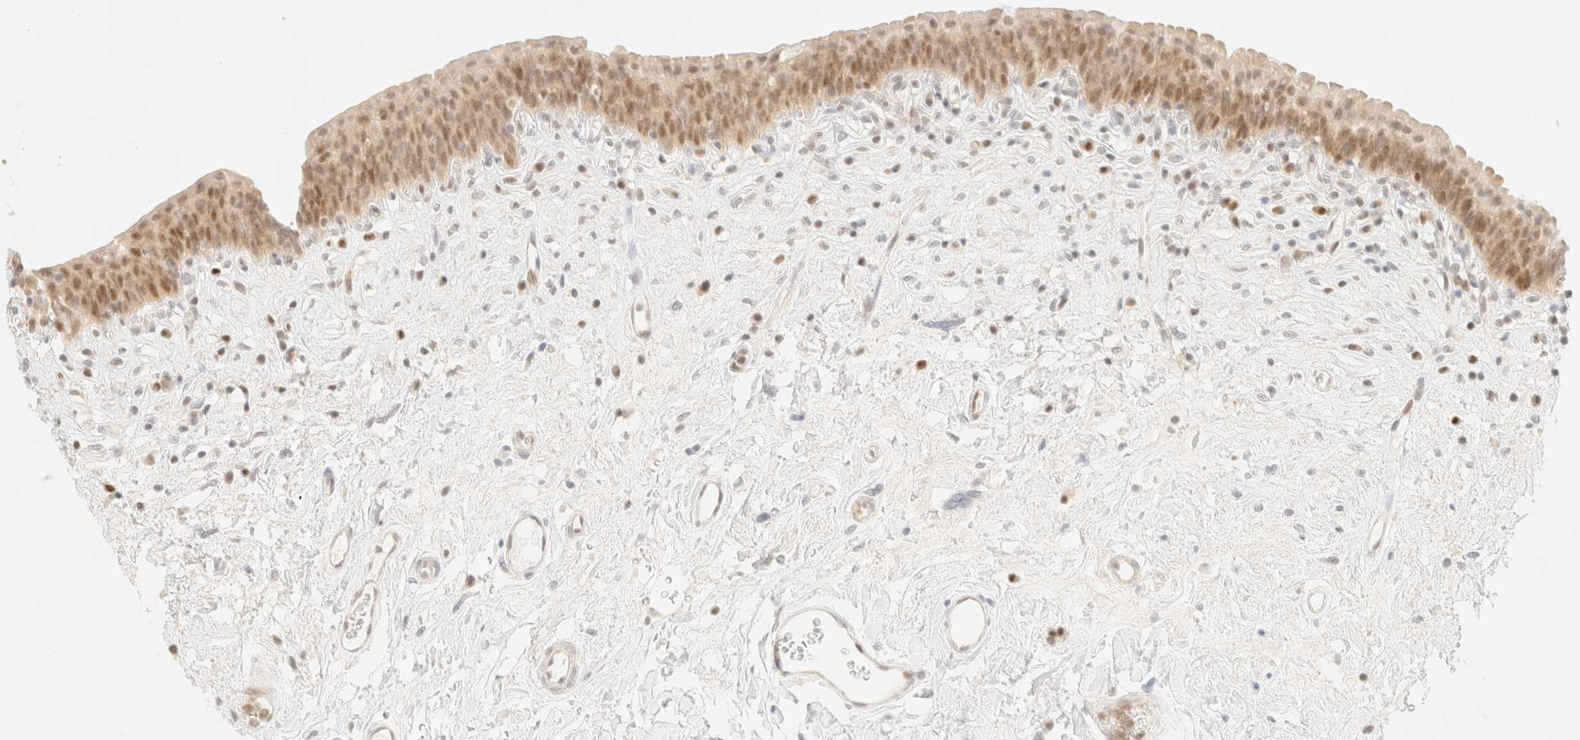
{"staining": {"intensity": "weak", "quantity": "25%-75%", "location": "cytoplasmic/membranous,nuclear"}, "tissue": "urinary bladder", "cell_type": "Urothelial cells", "image_type": "normal", "snomed": [{"axis": "morphology", "description": "Normal tissue, NOS"}, {"axis": "topography", "description": "Urinary bladder"}], "caption": "The photomicrograph shows a brown stain indicating the presence of a protein in the cytoplasmic/membranous,nuclear of urothelial cells in urinary bladder. The staining was performed using DAB to visualize the protein expression in brown, while the nuclei were stained in blue with hematoxylin (Magnification: 20x).", "gene": "TSR1", "patient": {"sex": "male", "age": 83}}